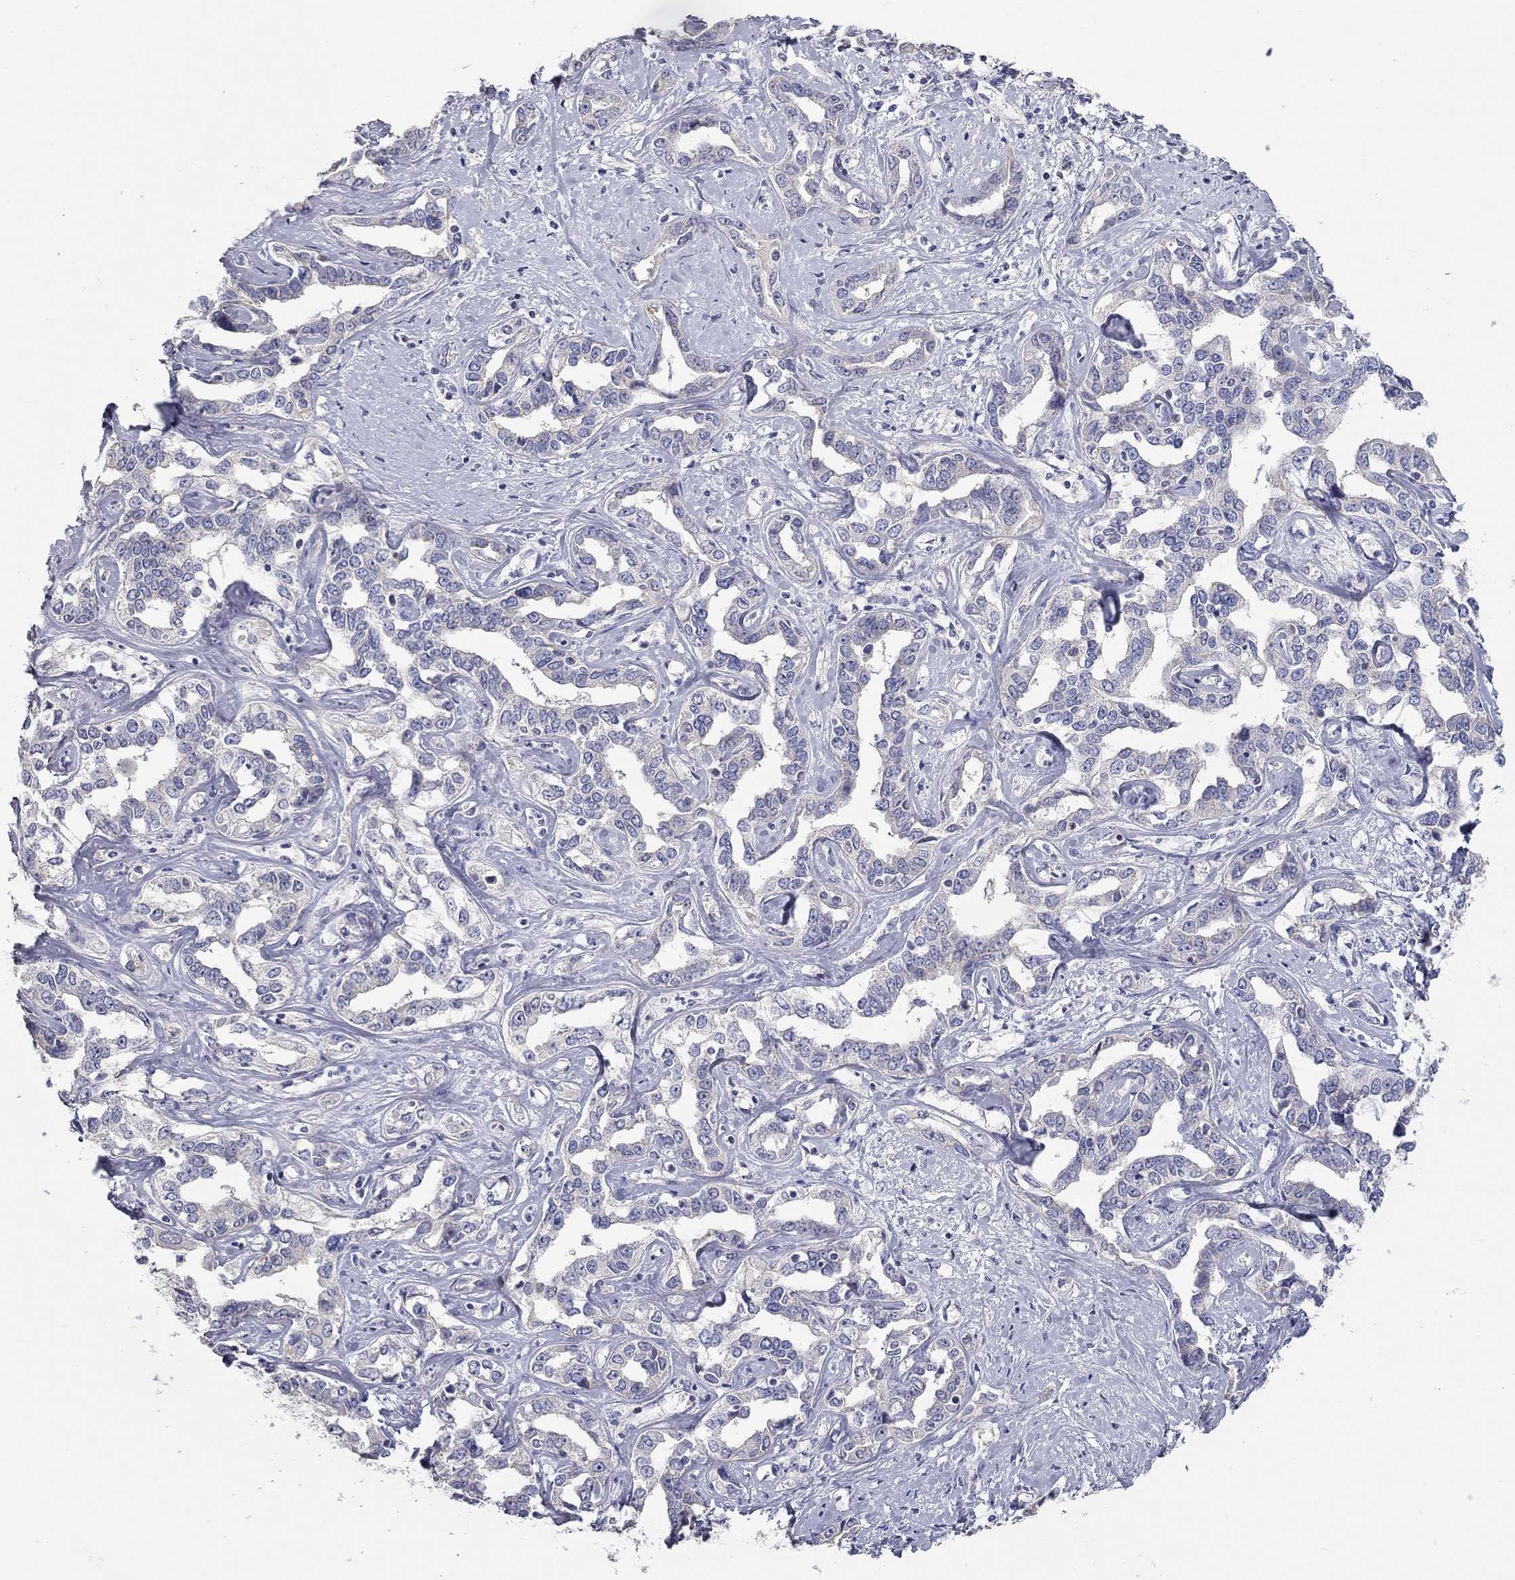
{"staining": {"intensity": "negative", "quantity": "none", "location": "none"}, "tissue": "liver cancer", "cell_type": "Tumor cells", "image_type": "cancer", "snomed": [{"axis": "morphology", "description": "Cholangiocarcinoma"}, {"axis": "topography", "description": "Liver"}], "caption": "Protein analysis of liver cancer displays no significant positivity in tumor cells.", "gene": "PAPSS2", "patient": {"sex": "male", "age": 59}}